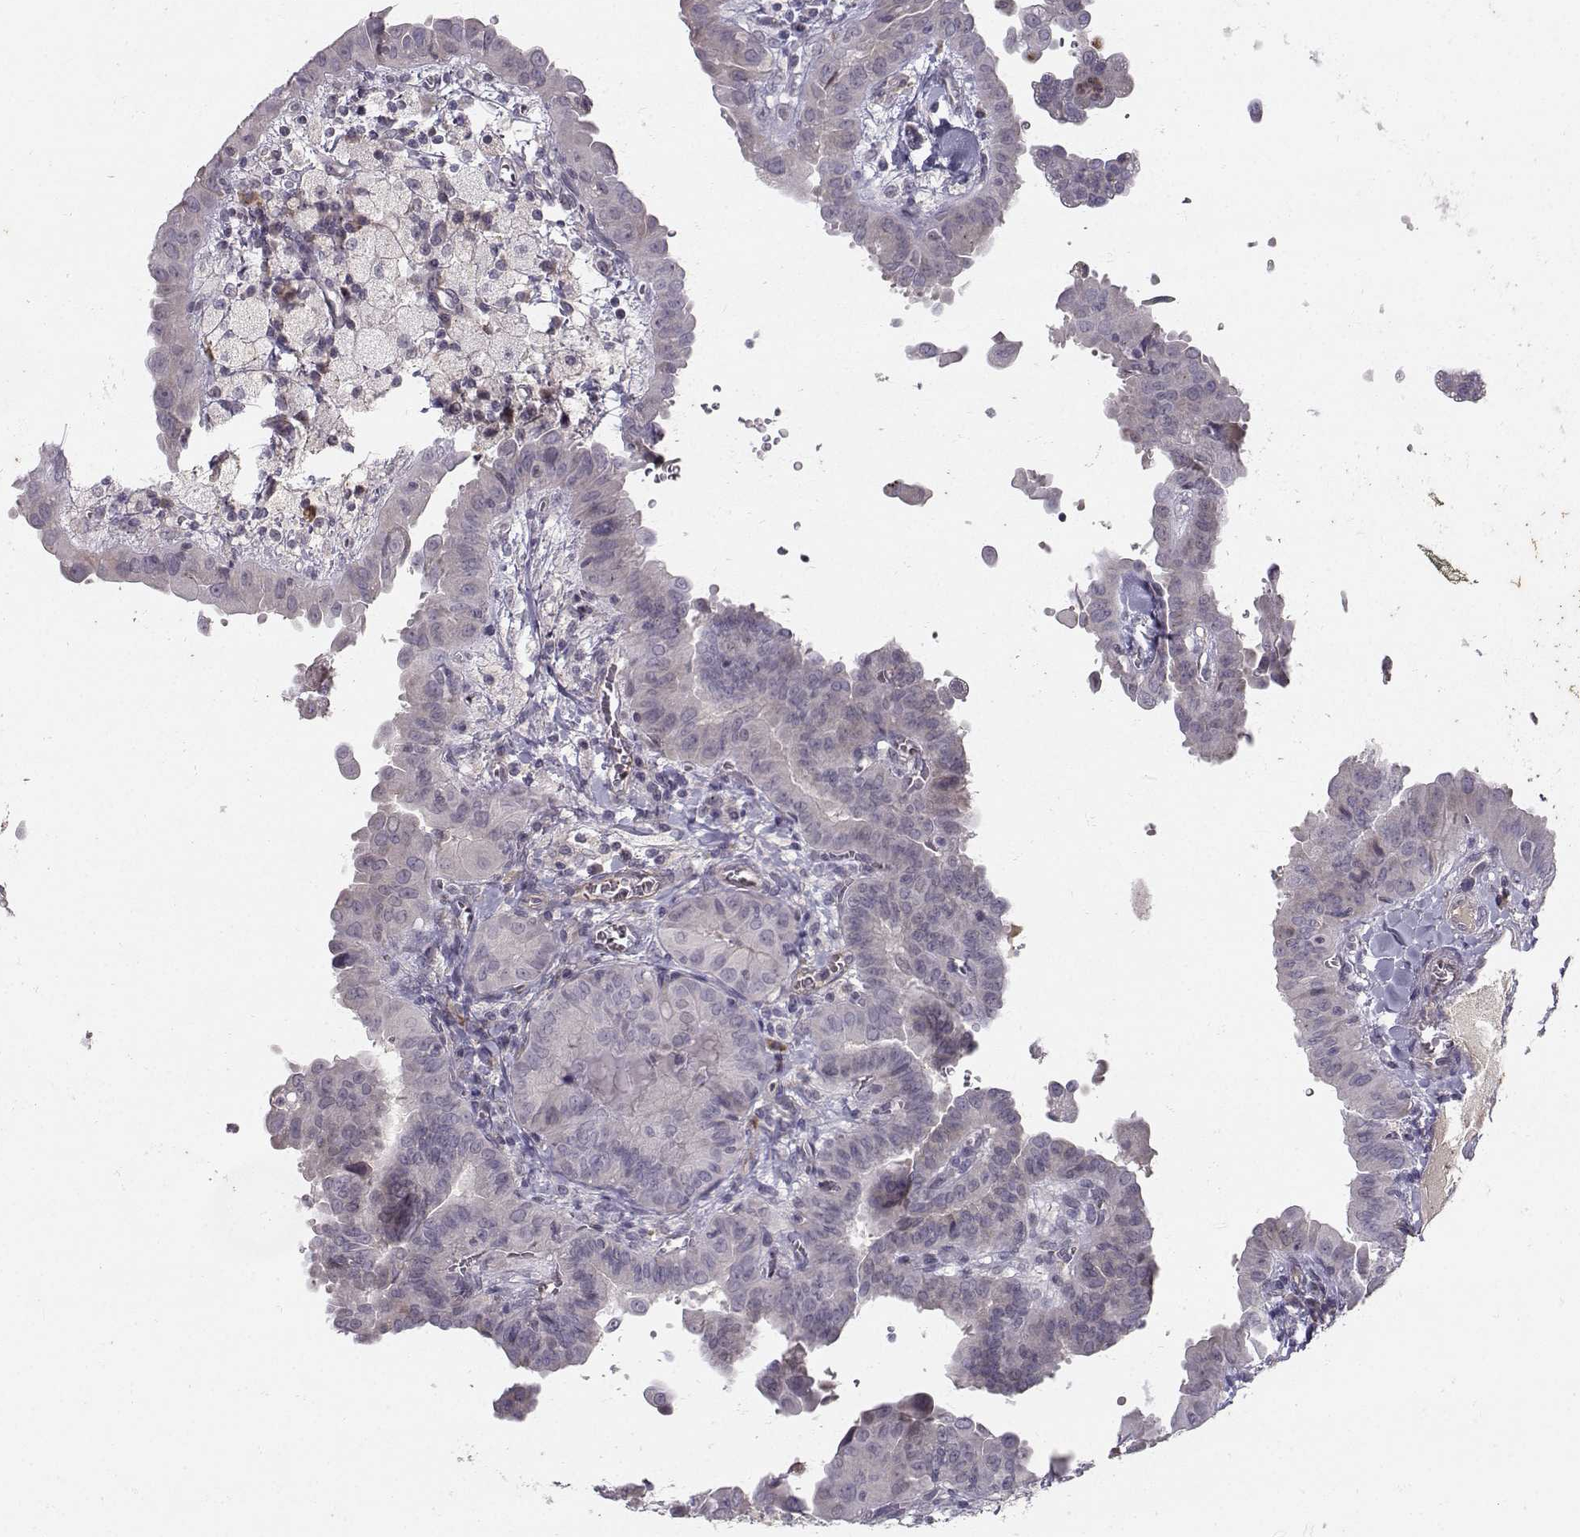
{"staining": {"intensity": "negative", "quantity": "none", "location": "none"}, "tissue": "thyroid cancer", "cell_type": "Tumor cells", "image_type": "cancer", "snomed": [{"axis": "morphology", "description": "Papillary adenocarcinoma, NOS"}, {"axis": "topography", "description": "Thyroid gland"}], "caption": "Immunohistochemistry of human thyroid papillary adenocarcinoma shows no positivity in tumor cells.", "gene": "OPRD1", "patient": {"sex": "female", "age": 37}}